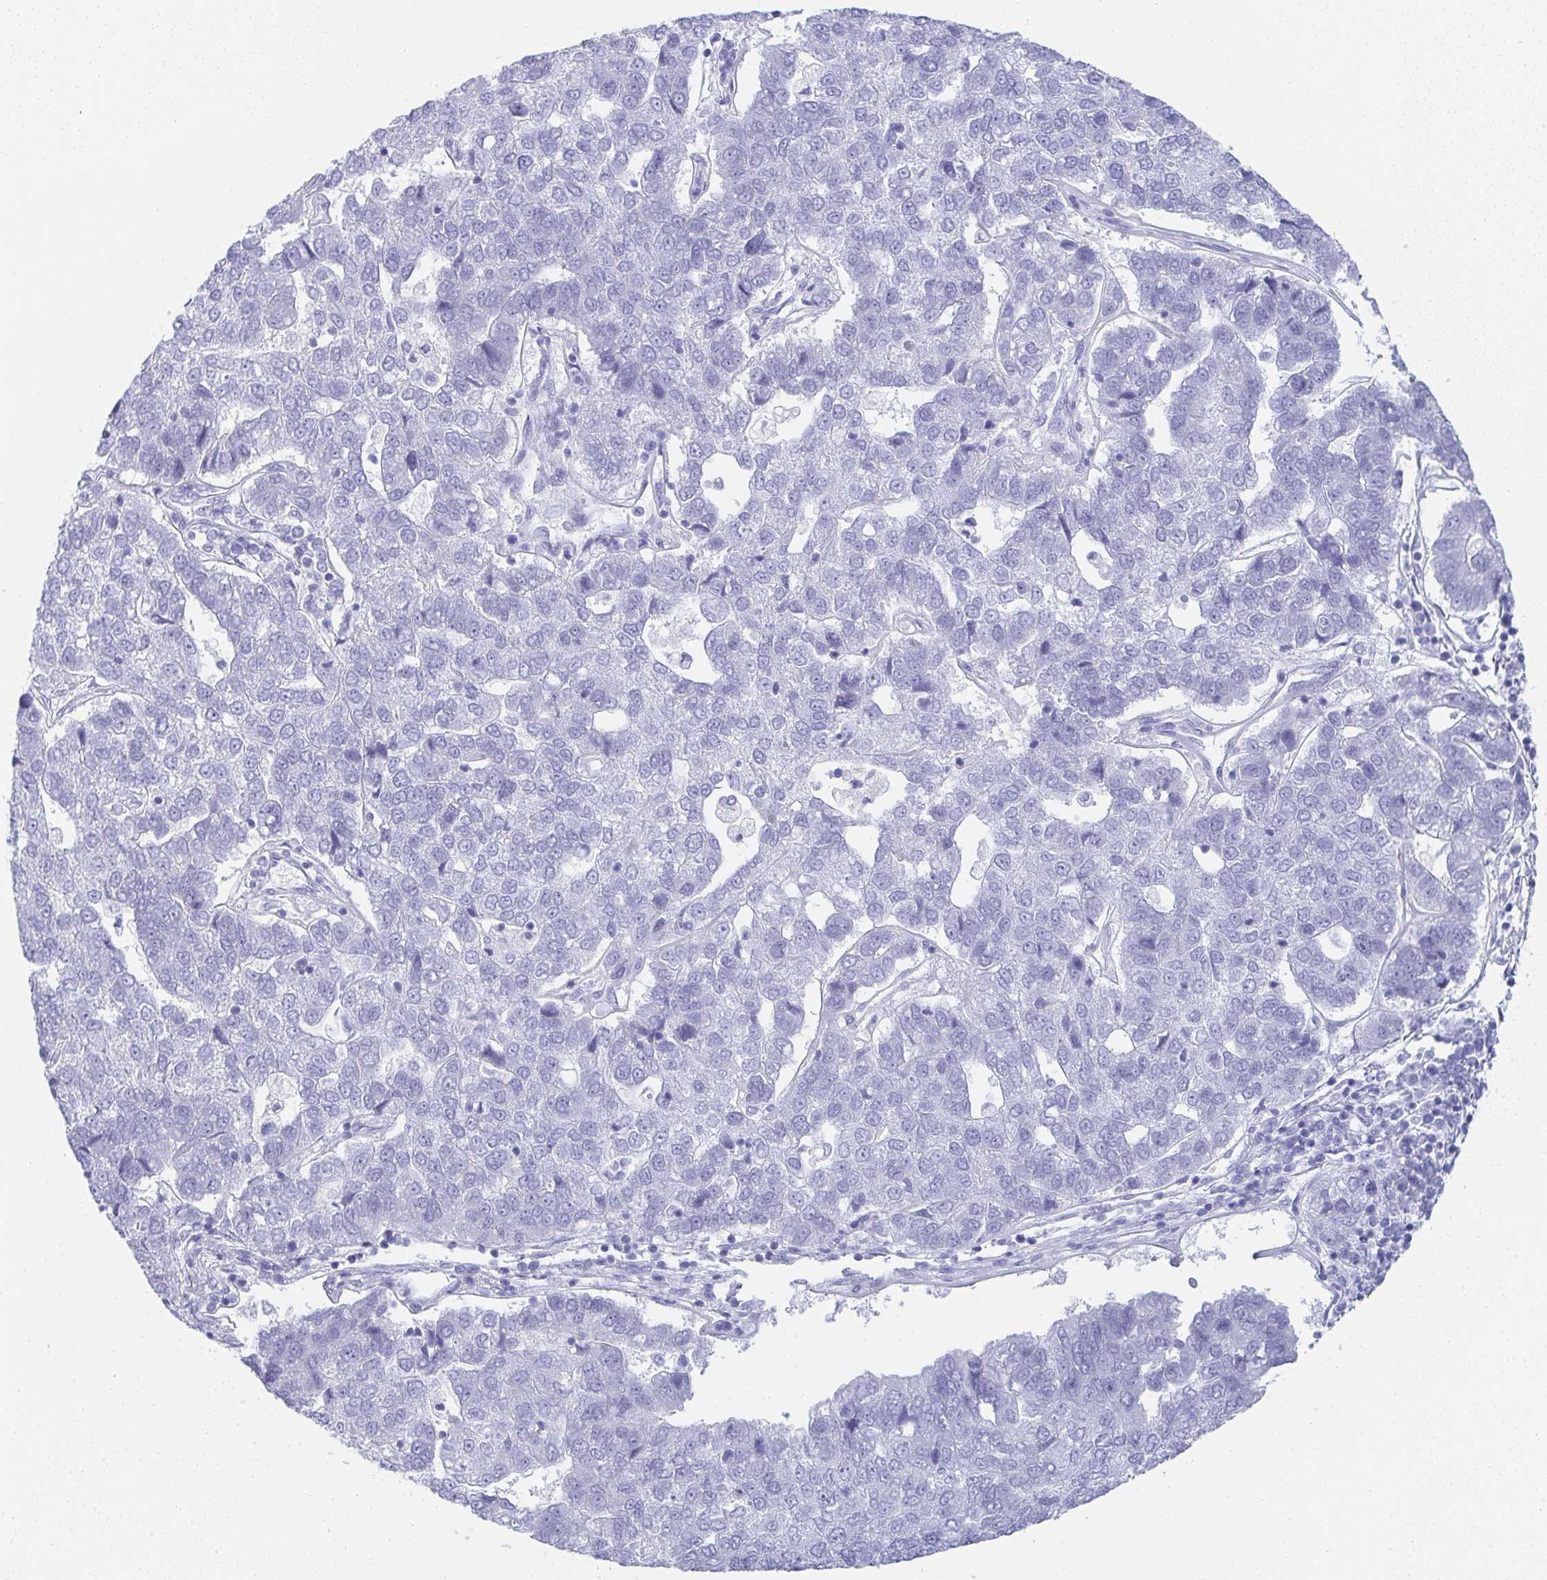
{"staining": {"intensity": "negative", "quantity": "none", "location": "none"}, "tissue": "pancreatic cancer", "cell_type": "Tumor cells", "image_type": "cancer", "snomed": [{"axis": "morphology", "description": "Adenocarcinoma, NOS"}, {"axis": "topography", "description": "Pancreas"}], "caption": "The histopathology image reveals no significant staining in tumor cells of pancreatic adenocarcinoma.", "gene": "SYCP1", "patient": {"sex": "female", "age": 61}}